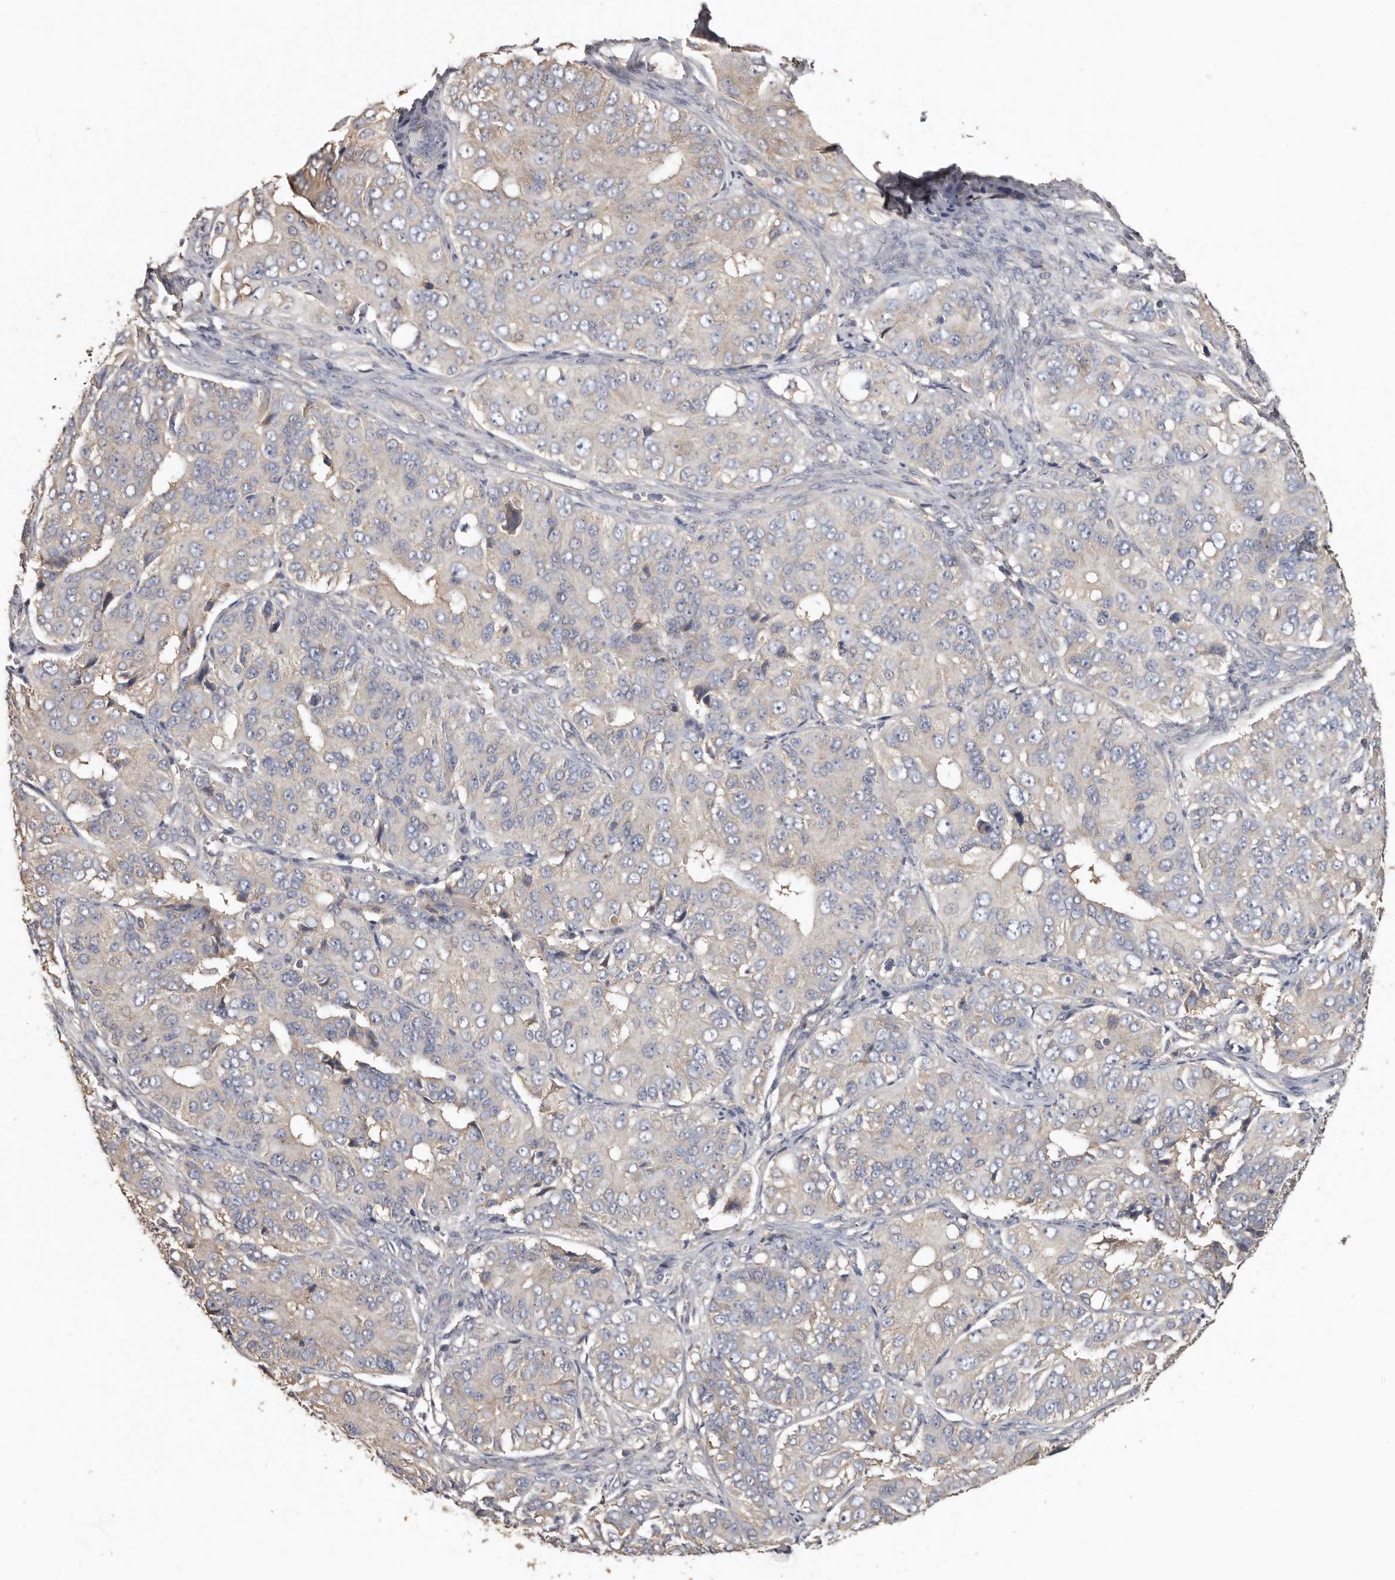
{"staining": {"intensity": "negative", "quantity": "none", "location": "none"}, "tissue": "ovarian cancer", "cell_type": "Tumor cells", "image_type": "cancer", "snomed": [{"axis": "morphology", "description": "Carcinoma, endometroid"}, {"axis": "topography", "description": "Ovary"}], "caption": "Ovarian endometroid carcinoma was stained to show a protein in brown. There is no significant staining in tumor cells. (DAB (3,3'-diaminobenzidine) IHC with hematoxylin counter stain).", "gene": "FLCN", "patient": {"sex": "female", "age": 51}}